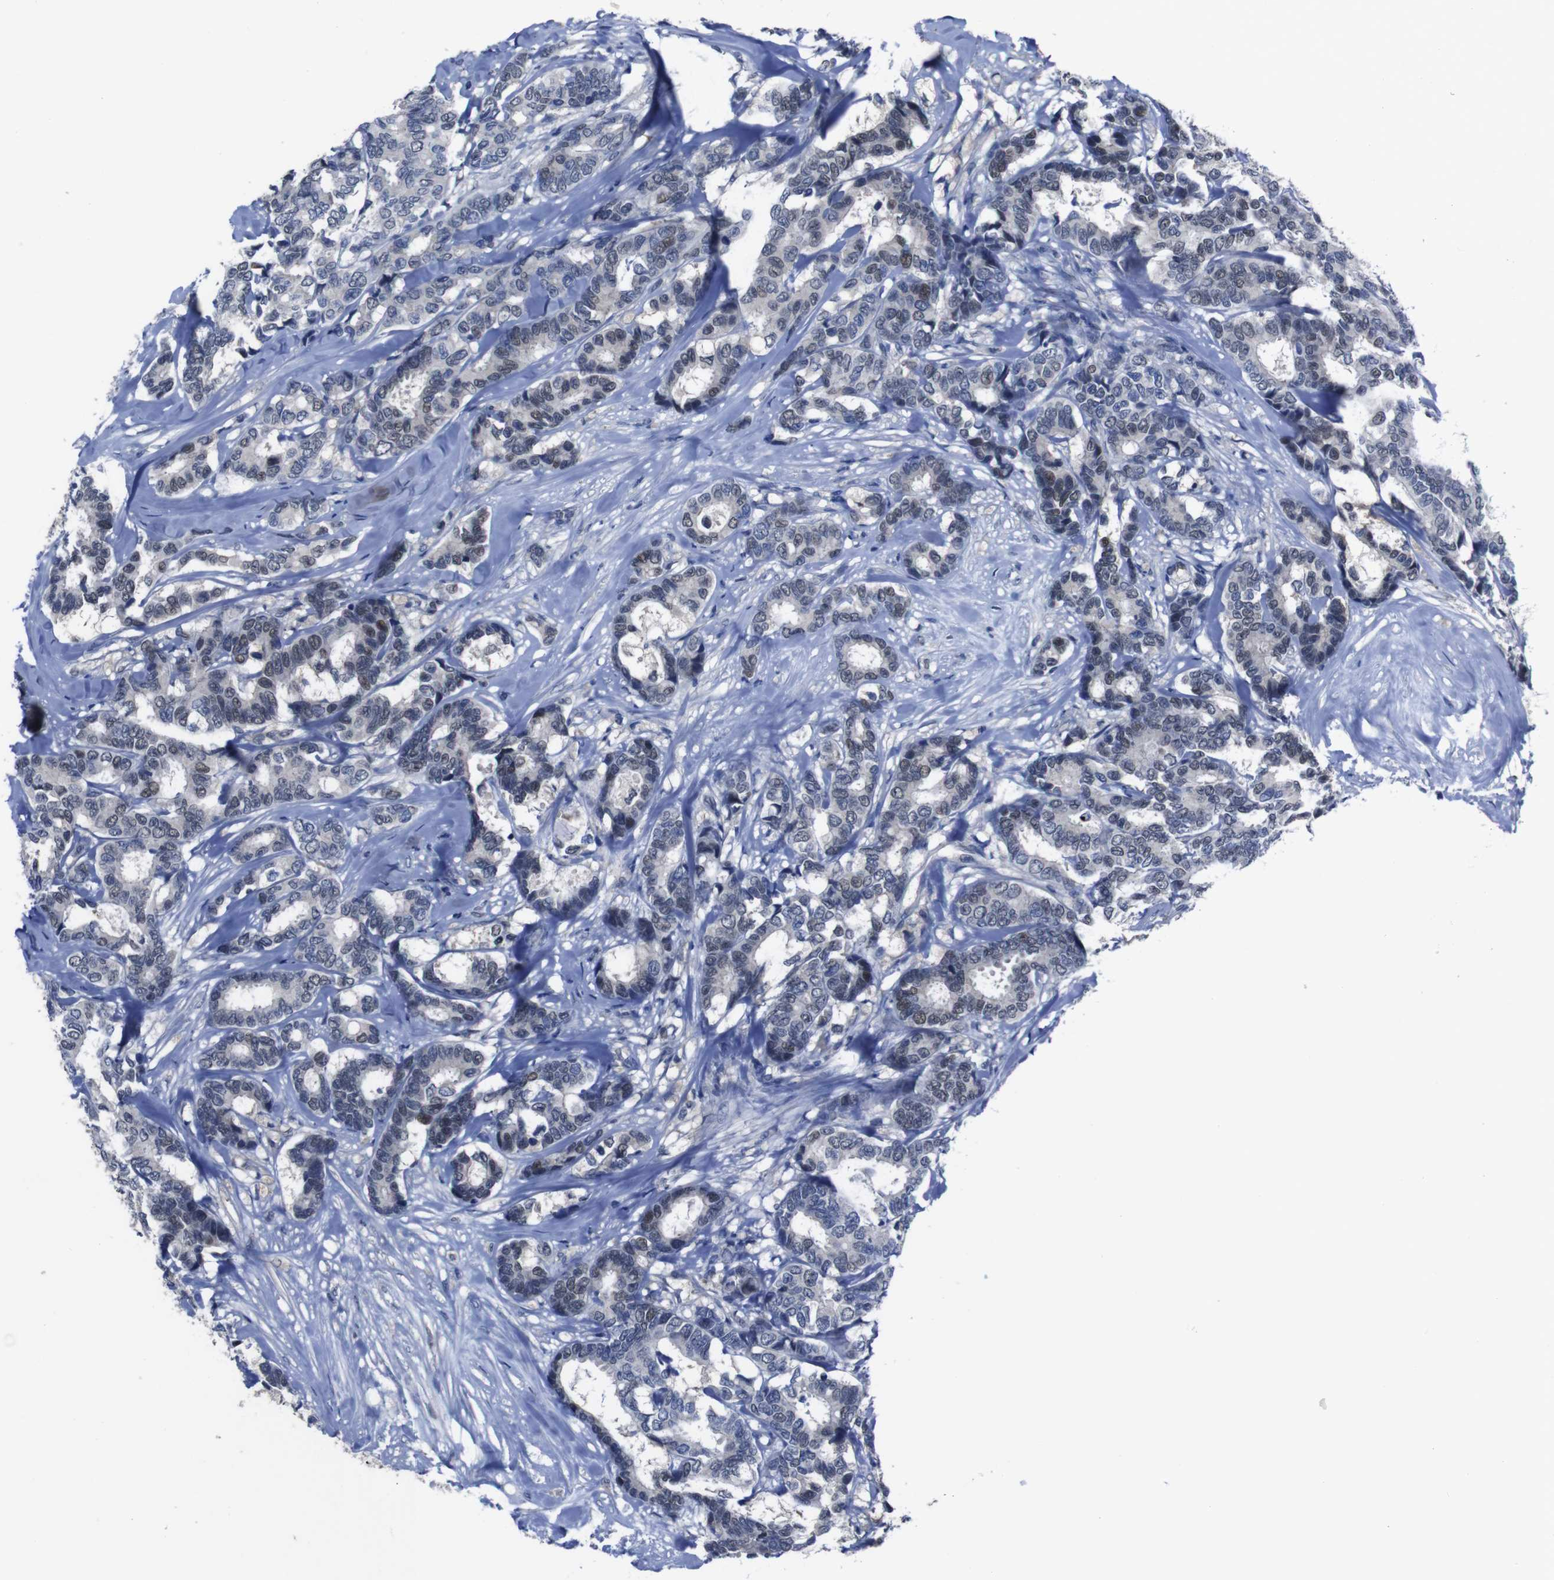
{"staining": {"intensity": "negative", "quantity": "none", "location": "none"}, "tissue": "breast cancer", "cell_type": "Tumor cells", "image_type": "cancer", "snomed": [{"axis": "morphology", "description": "Duct carcinoma"}, {"axis": "topography", "description": "Breast"}], "caption": "This is an IHC micrograph of human breast cancer. There is no staining in tumor cells.", "gene": "SEMA4B", "patient": {"sex": "female", "age": 87}}